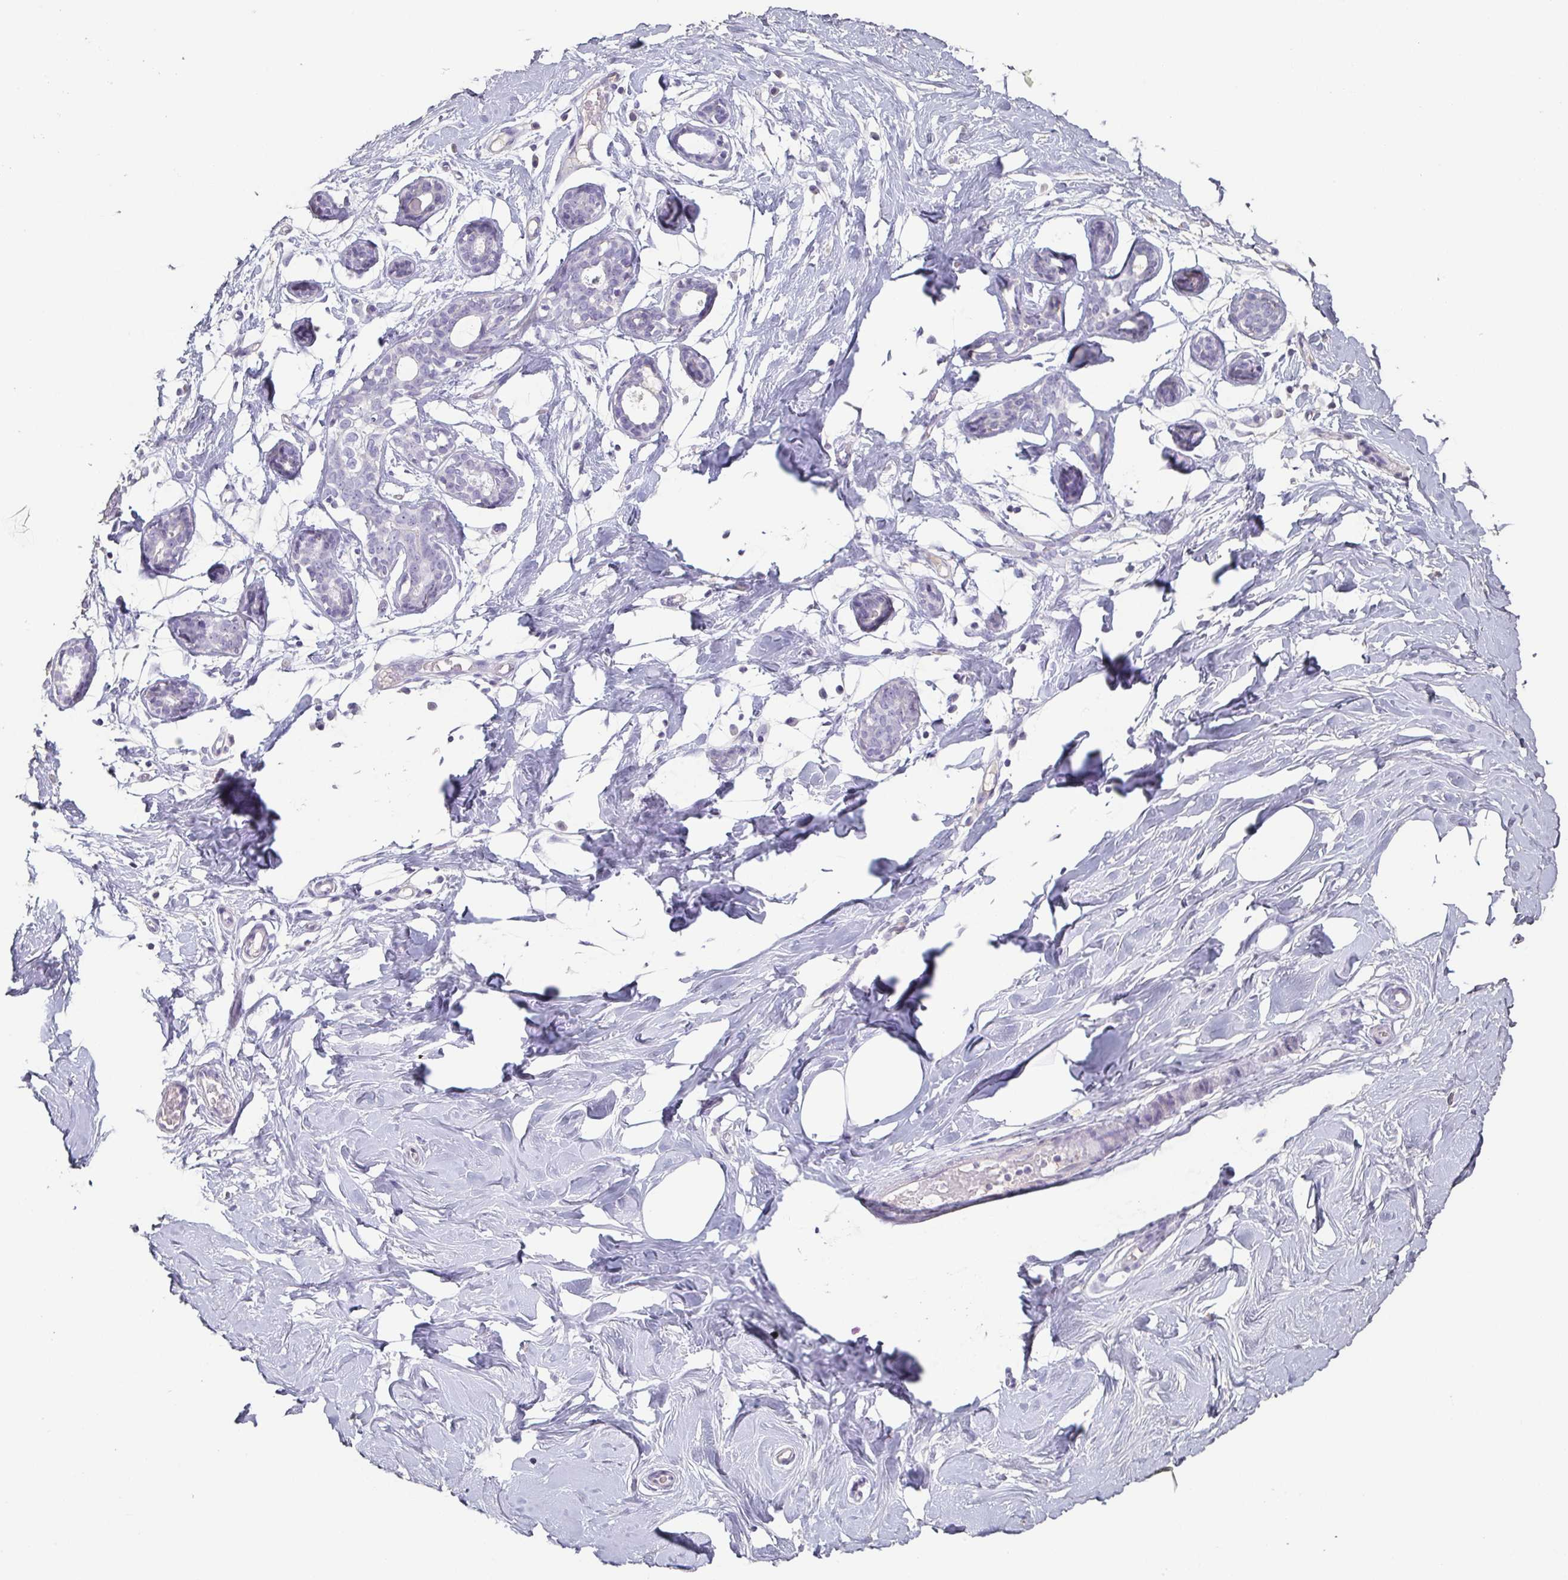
{"staining": {"intensity": "negative", "quantity": "none", "location": "none"}, "tissue": "breast", "cell_type": "Adipocytes", "image_type": "normal", "snomed": [{"axis": "morphology", "description": "Normal tissue, NOS"}, {"axis": "topography", "description": "Breast"}], "caption": "The histopathology image reveals no staining of adipocytes in unremarkable breast.", "gene": "BPIFA2", "patient": {"sex": "female", "age": 27}}